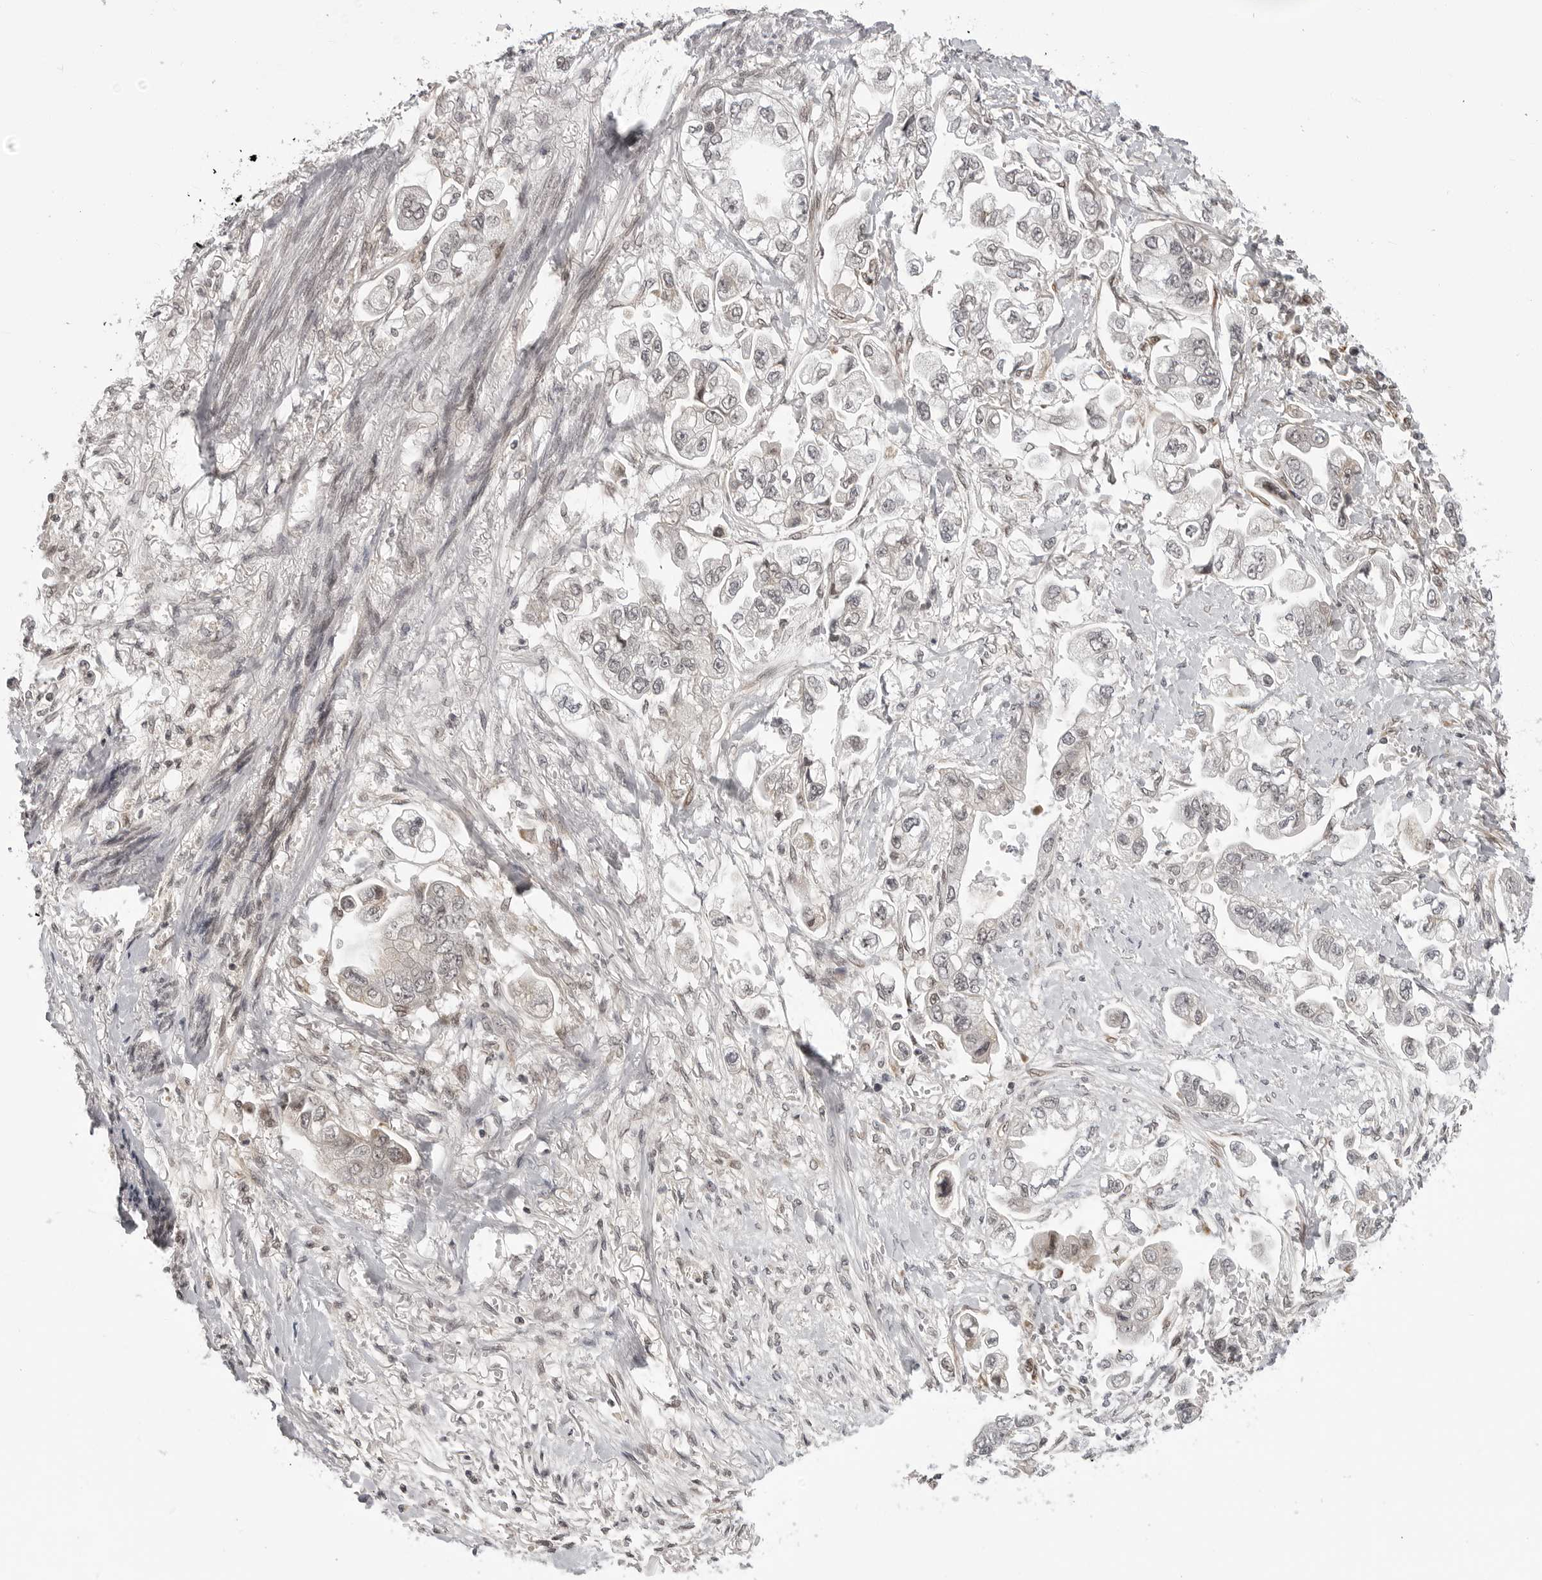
{"staining": {"intensity": "weak", "quantity": "<25%", "location": "nuclear"}, "tissue": "stomach cancer", "cell_type": "Tumor cells", "image_type": "cancer", "snomed": [{"axis": "morphology", "description": "Adenocarcinoma, NOS"}, {"axis": "topography", "description": "Stomach"}], "caption": "This is an immunohistochemistry (IHC) histopathology image of human stomach cancer. There is no positivity in tumor cells.", "gene": "PHF3", "patient": {"sex": "male", "age": 62}}